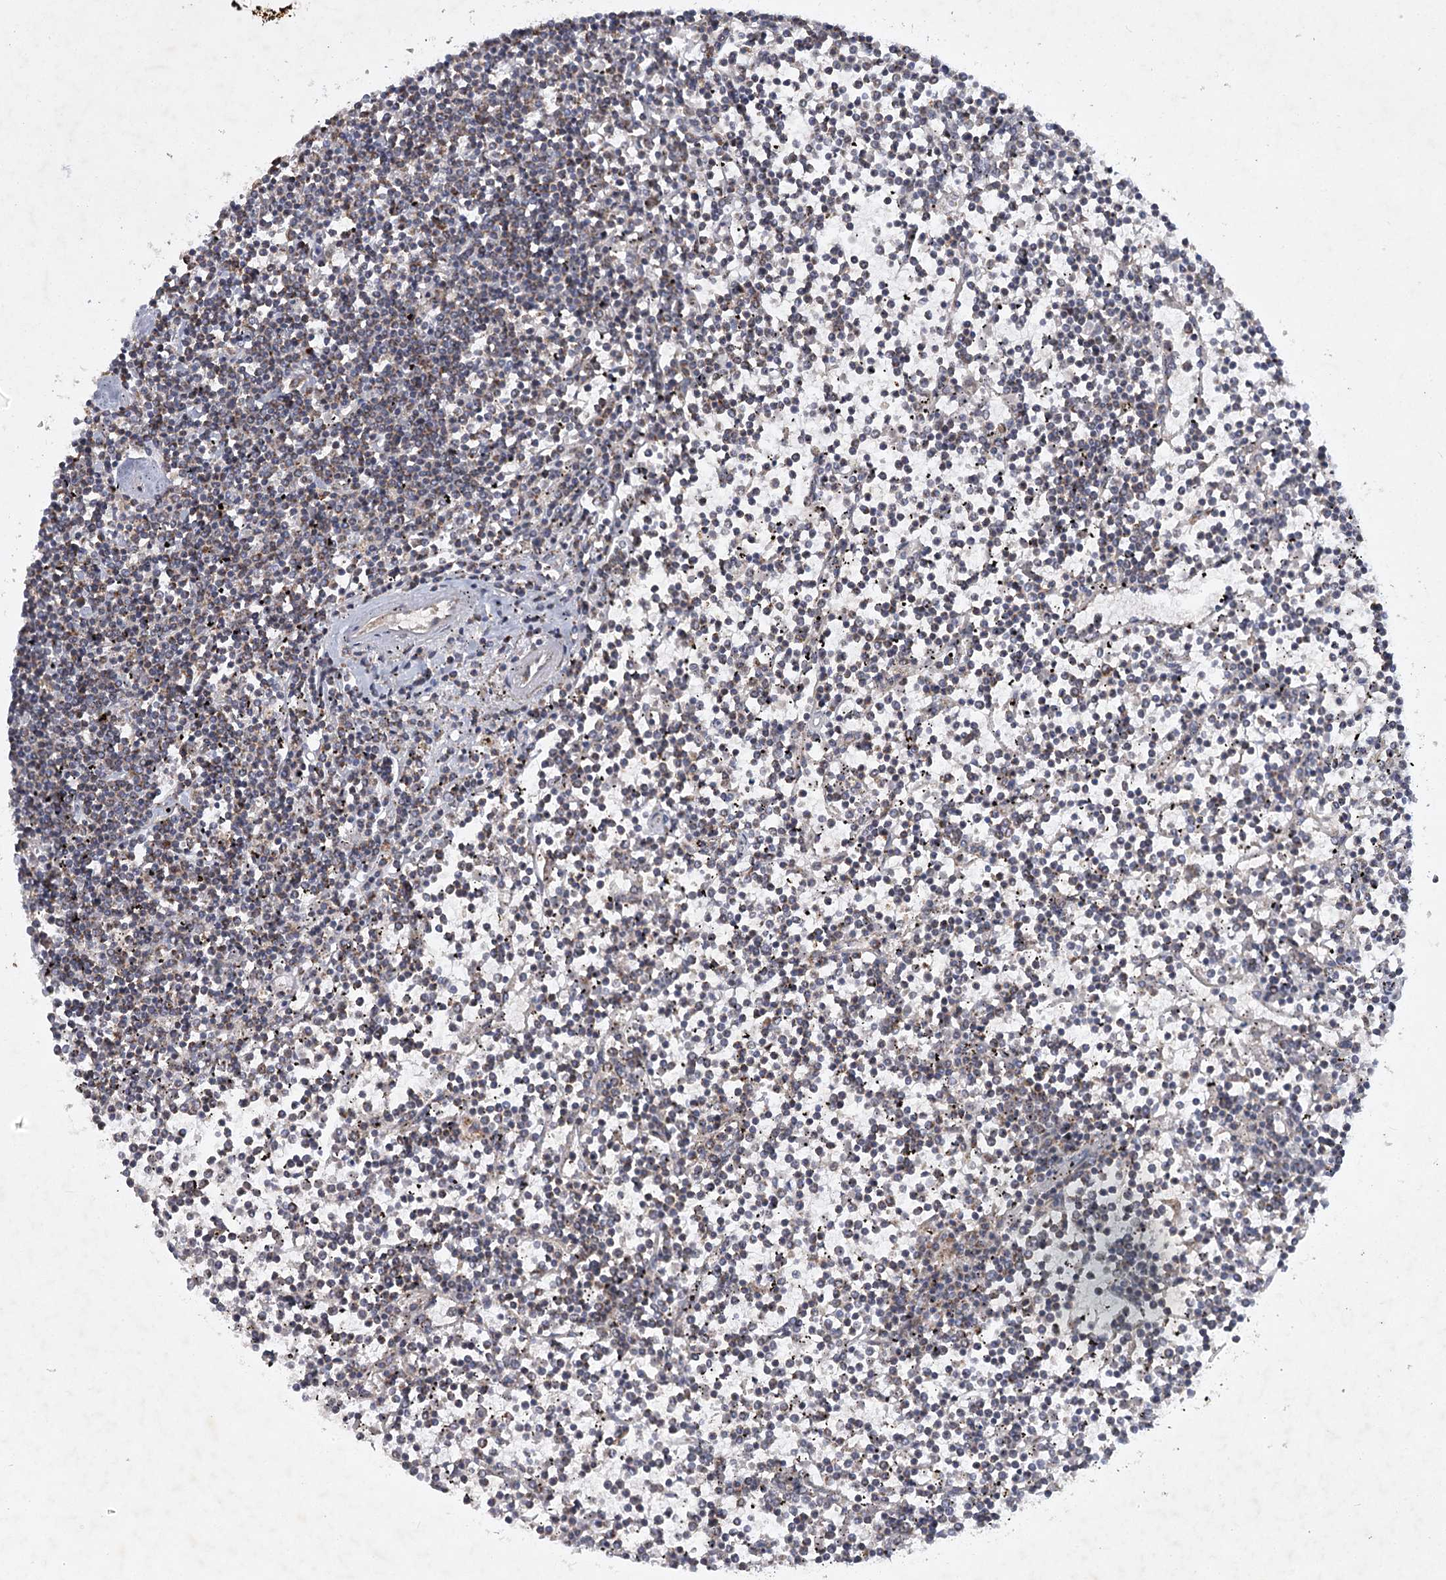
{"staining": {"intensity": "weak", "quantity": "25%-75%", "location": "cytoplasmic/membranous"}, "tissue": "lymphoma", "cell_type": "Tumor cells", "image_type": "cancer", "snomed": [{"axis": "morphology", "description": "Malignant lymphoma, non-Hodgkin's type, Low grade"}, {"axis": "topography", "description": "Spleen"}], "caption": "Protein expression analysis of low-grade malignant lymphoma, non-Hodgkin's type reveals weak cytoplasmic/membranous expression in about 25%-75% of tumor cells.", "gene": "MRPL44", "patient": {"sex": "female", "age": 19}}